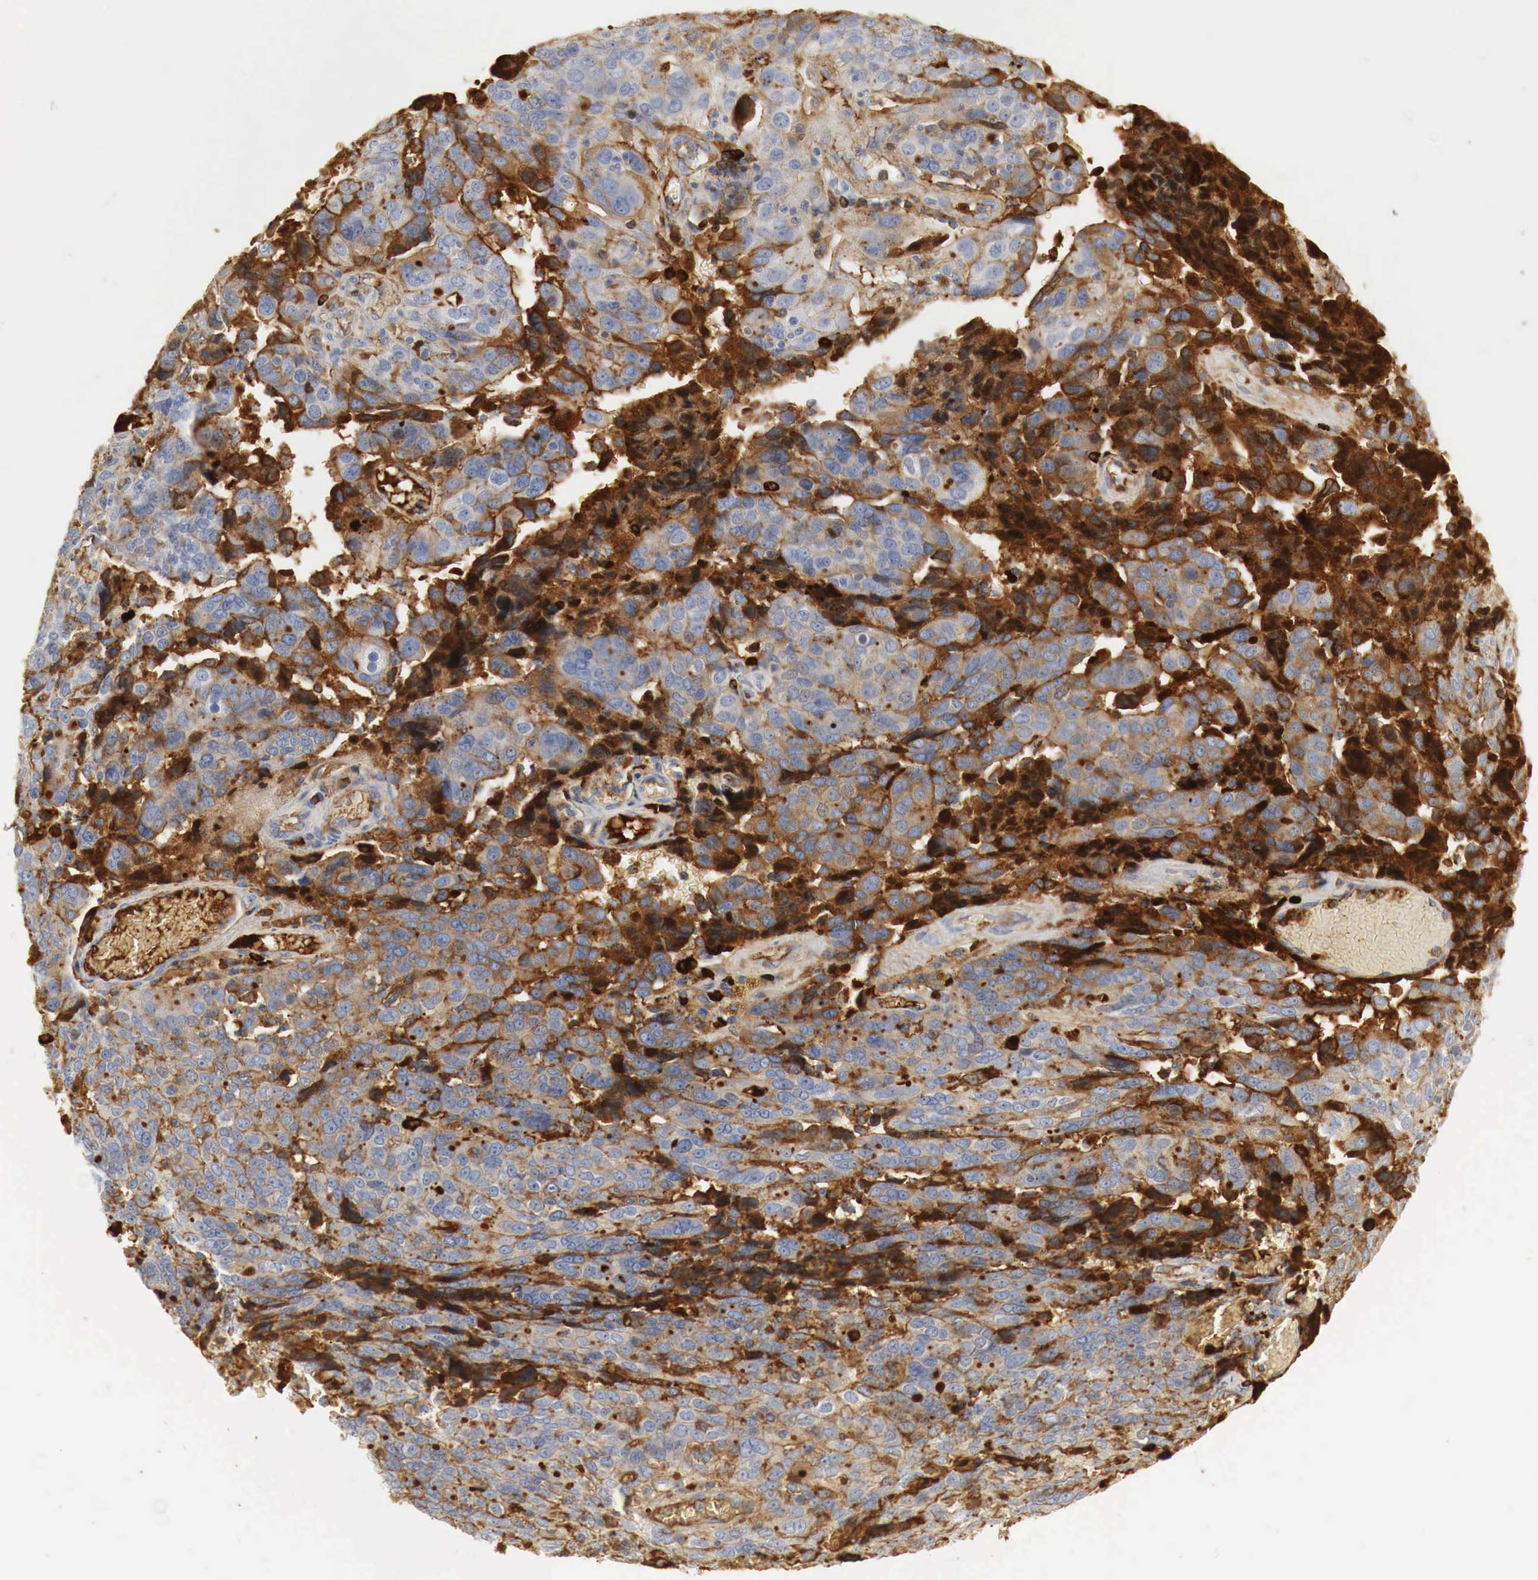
{"staining": {"intensity": "moderate", "quantity": "25%-75%", "location": "cytoplasmic/membranous"}, "tissue": "ovarian cancer", "cell_type": "Tumor cells", "image_type": "cancer", "snomed": [{"axis": "morphology", "description": "Carcinoma, endometroid"}, {"axis": "topography", "description": "Ovary"}], "caption": "The image exhibits staining of endometroid carcinoma (ovarian), revealing moderate cytoplasmic/membranous protein positivity (brown color) within tumor cells. (Stains: DAB (3,3'-diaminobenzidine) in brown, nuclei in blue, Microscopy: brightfield microscopy at high magnification).", "gene": "IGLC3", "patient": {"sex": "female", "age": 75}}